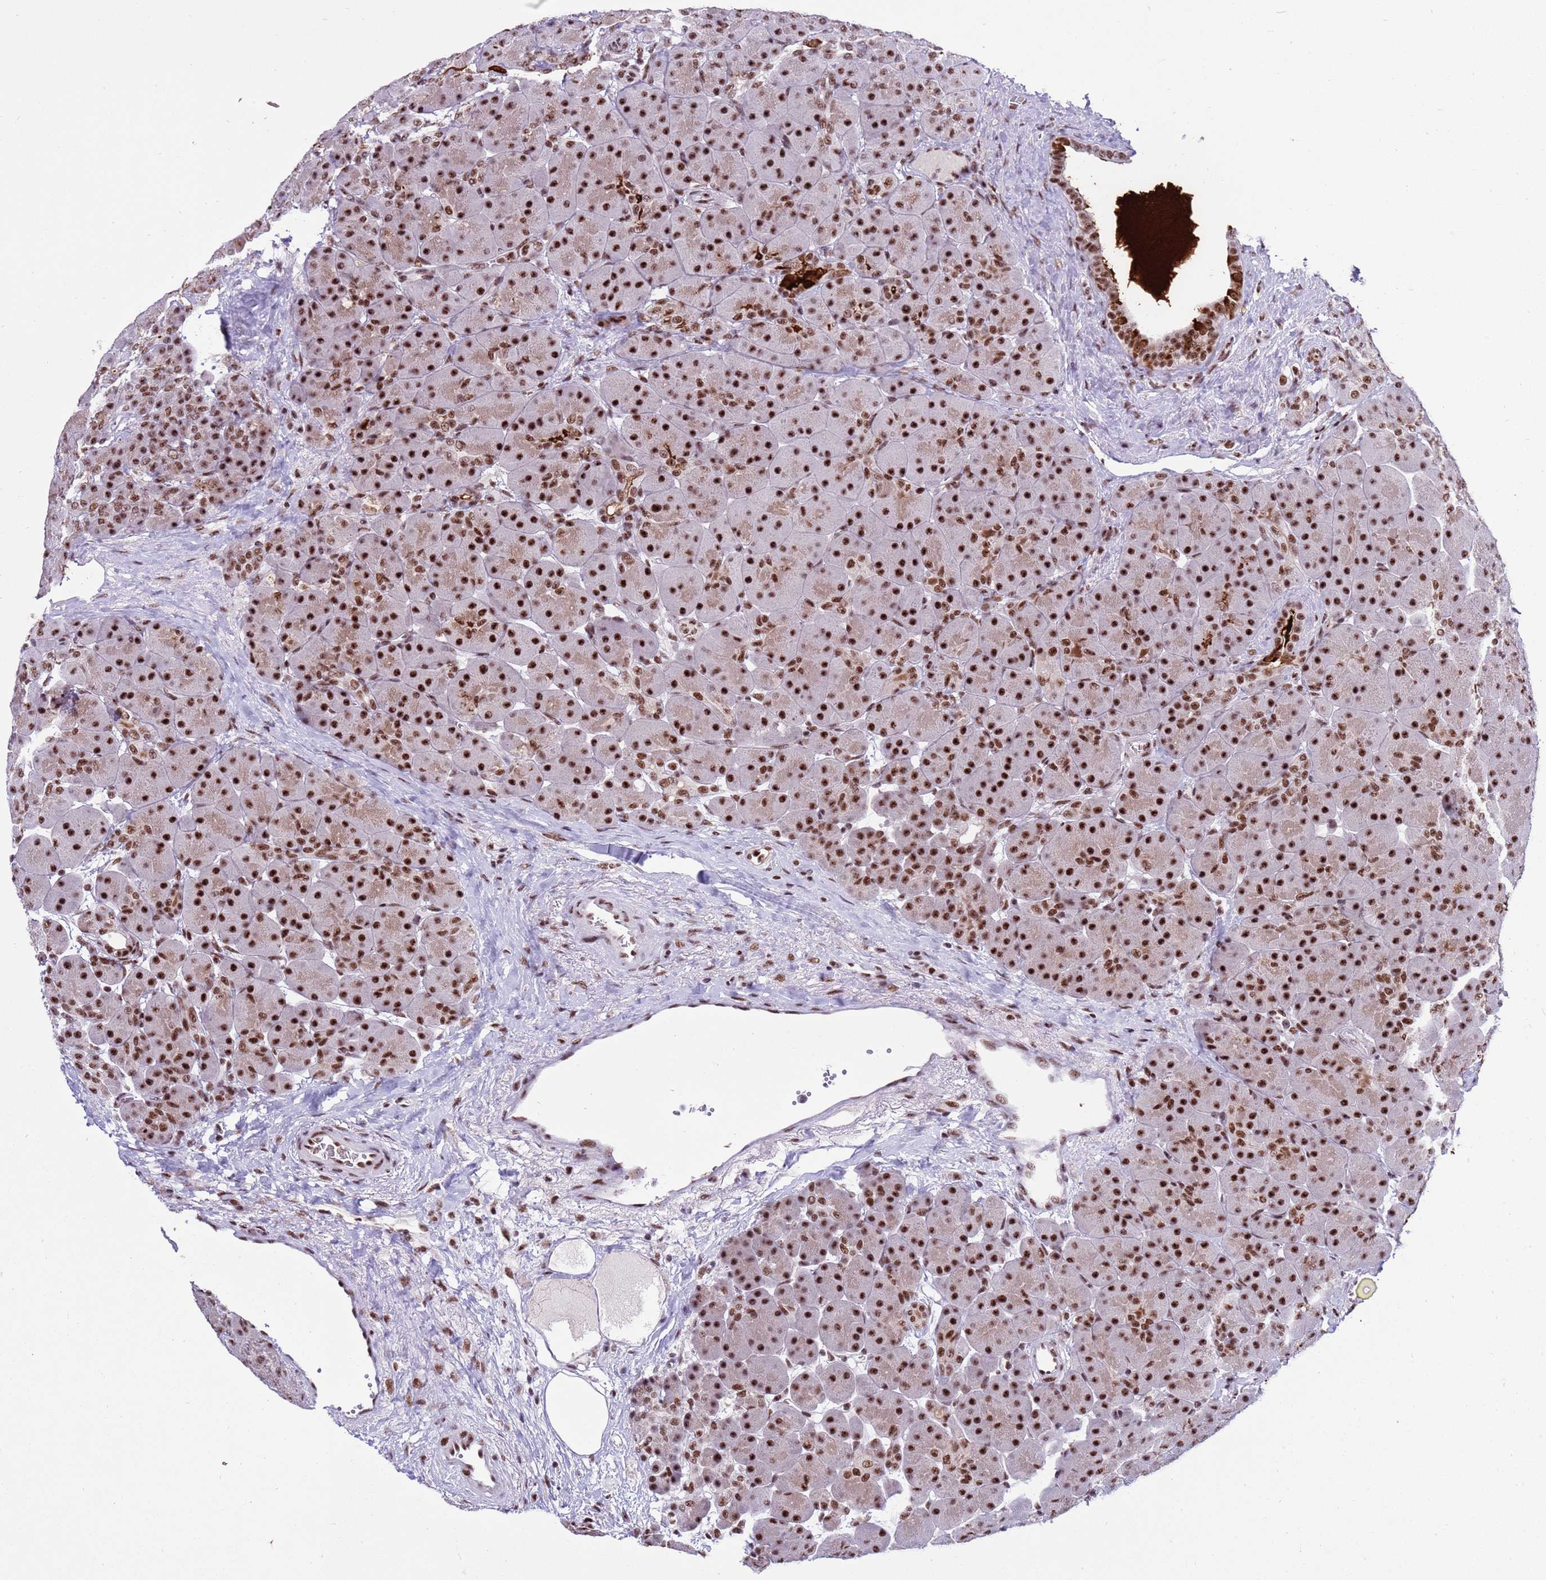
{"staining": {"intensity": "strong", "quantity": ">75%", "location": "nuclear"}, "tissue": "pancreas", "cell_type": "Exocrine glandular cells", "image_type": "normal", "snomed": [{"axis": "morphology", "description": "Normal tissue, NOS"}, {"axis": "topography", "description": "Pancreas"}], "caption": "IHC micrograph of benign pancreas stained for a protein (brown), which shows high levels of strong nuclear expression in approximately >75% of exocrine glandular cells.", "gene": "THOC2", "patient": {"sex": "male", "age": 66}}